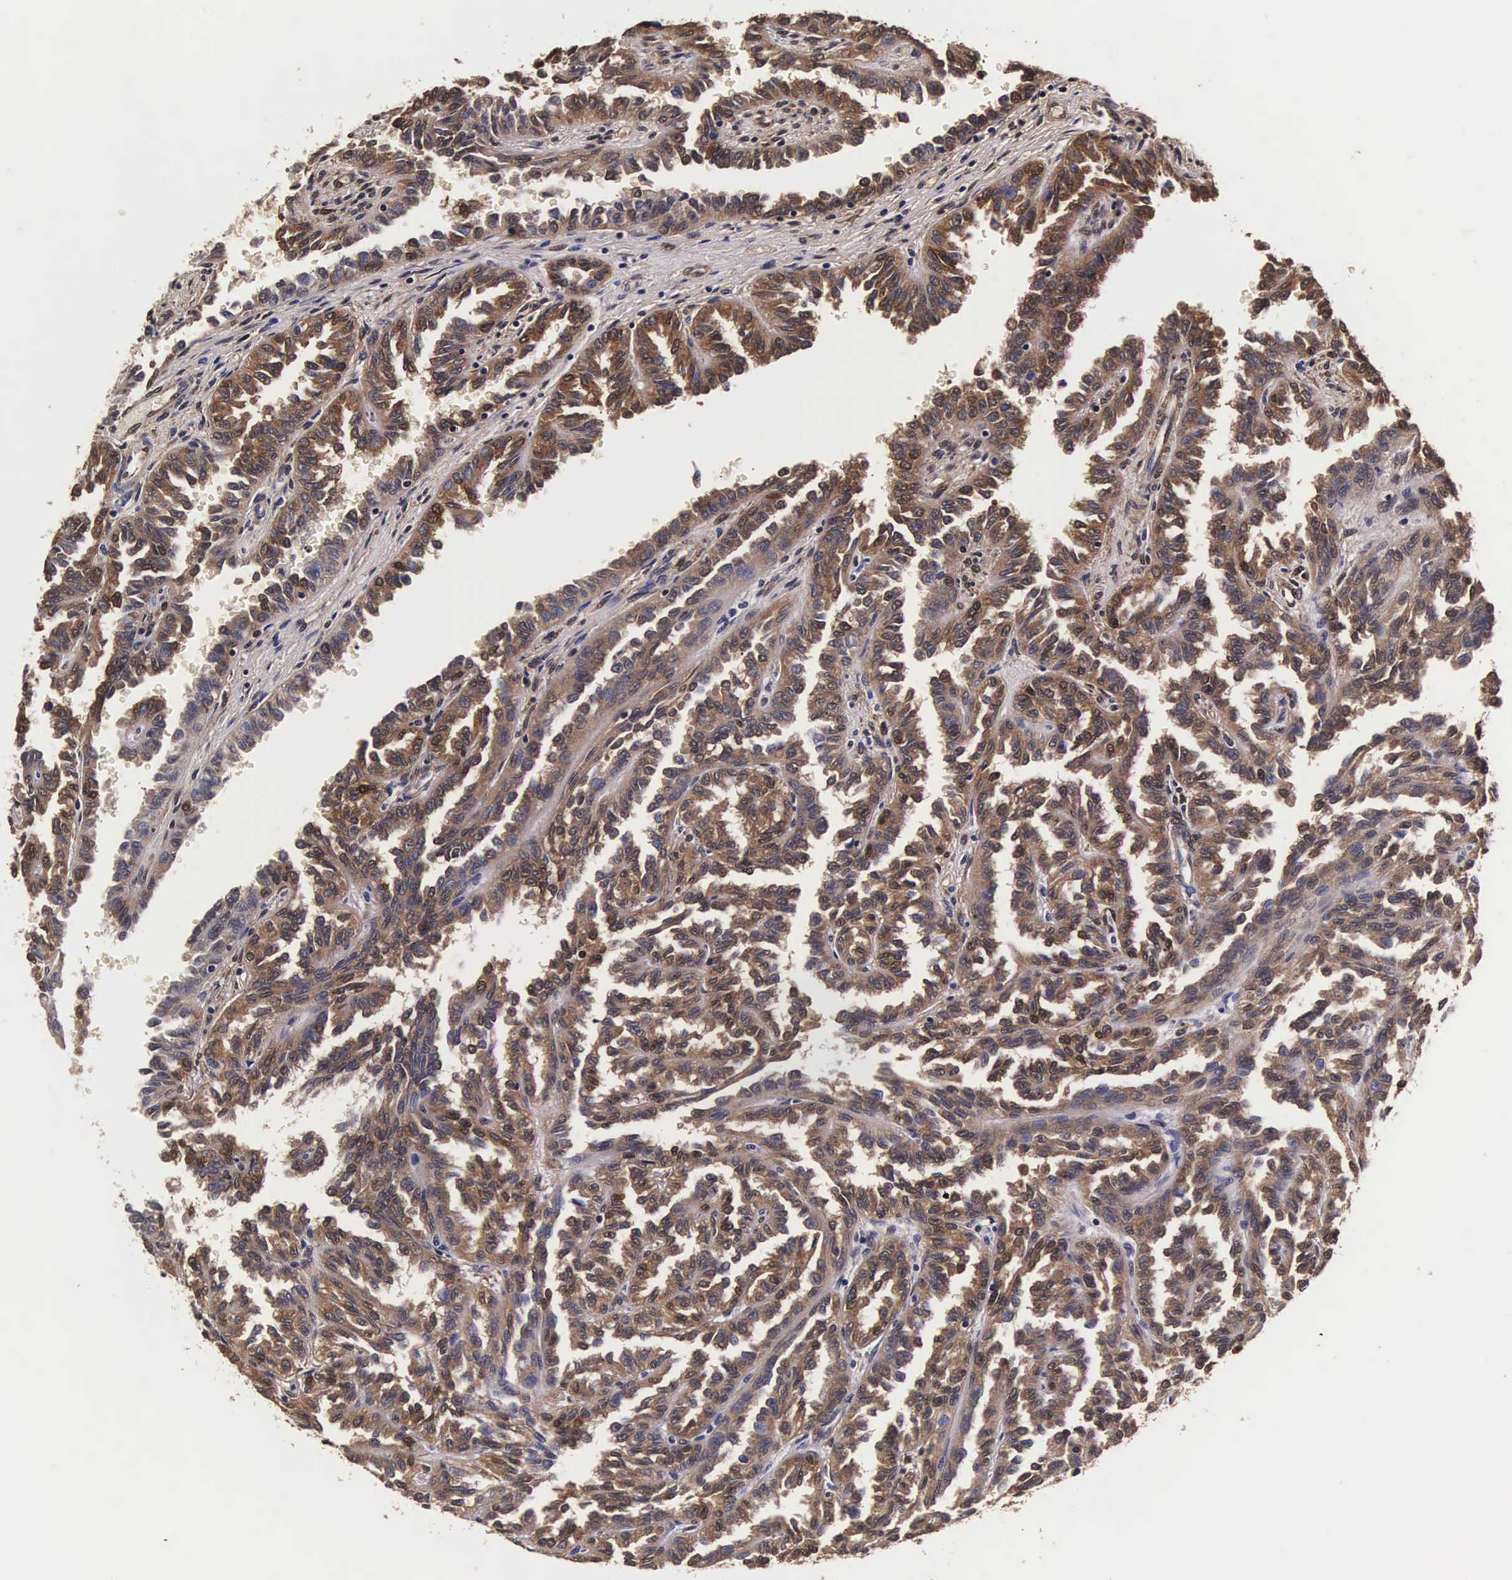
{"staining": {"intensity": "moderate", "quantity": ">75%", "location": "cytoplasmic/membranous,nuclear"}, "tissue": "renal cancer", "cell_type": "Tumor cells", "image_type": "cancer", "snomed": [{"axis": "morphology", "description": "Inflammation, NOS"}, {"axis": "morphology", "description": "Adenocarcinoma, NOS"}, {"axis": "topography", "description": "Kidney"}], "caption": "Human renal cancer stained for a protein (brown) shows moderate cytoplasmic/membranous and nuclear positive staining in approximately >75% of tumor cells.", "gene": "TECPR2", "patient": {"sex": "male", "age": 68}}